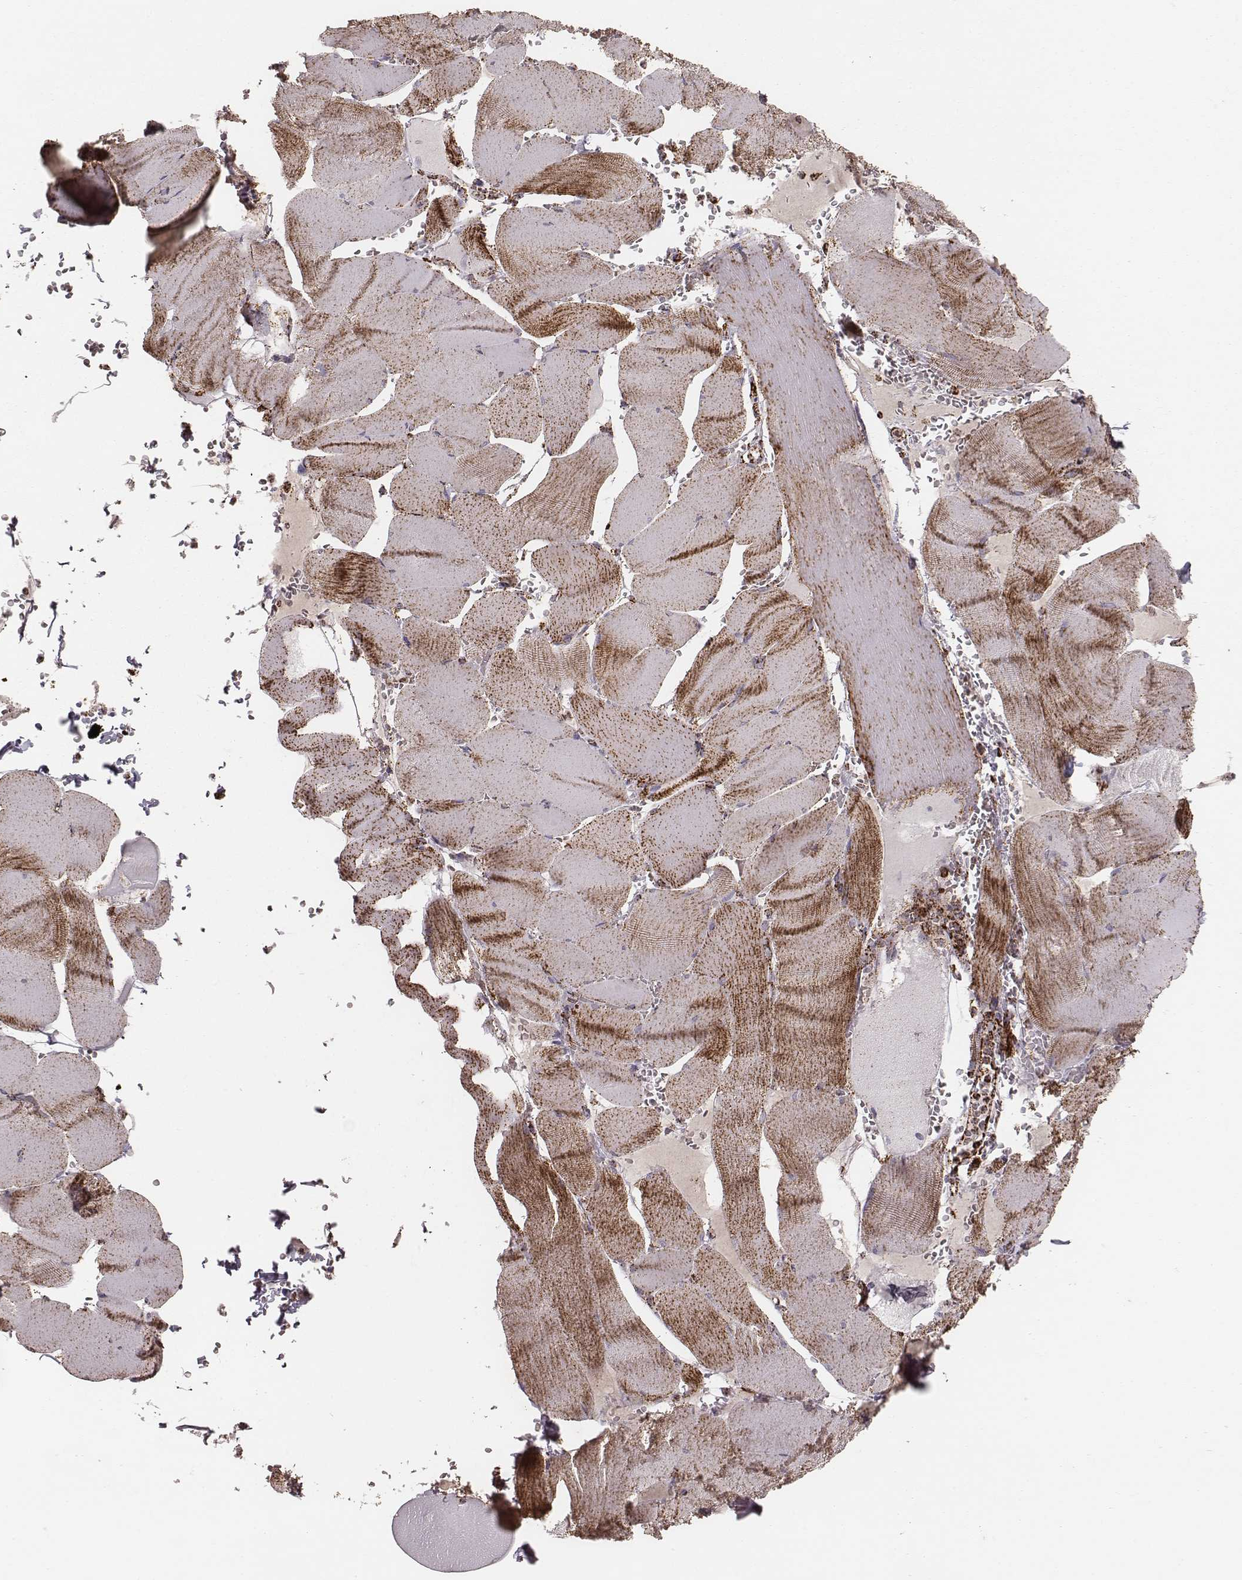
{"staining": {"intensity": "moderate", "quantity": "25%-75%", "location": "cytoplasmic/membranous"}, "tissue": "skeletal muscle", "cell_type": "Myocytes", "image_type": "normal", "snomed": [{"axis": "morphology", "description": "Normal tissue, NOS"}, {"axis": "topography", "description": "Skeletal muscle"}], "caption": "Normal skeletal muscle exhibits moderate cytoplasmic/membranous staining in approximately 25%-75% of myocytes.", "gene": "TUFM", "patient": {"sex": "male", "age": 56}}